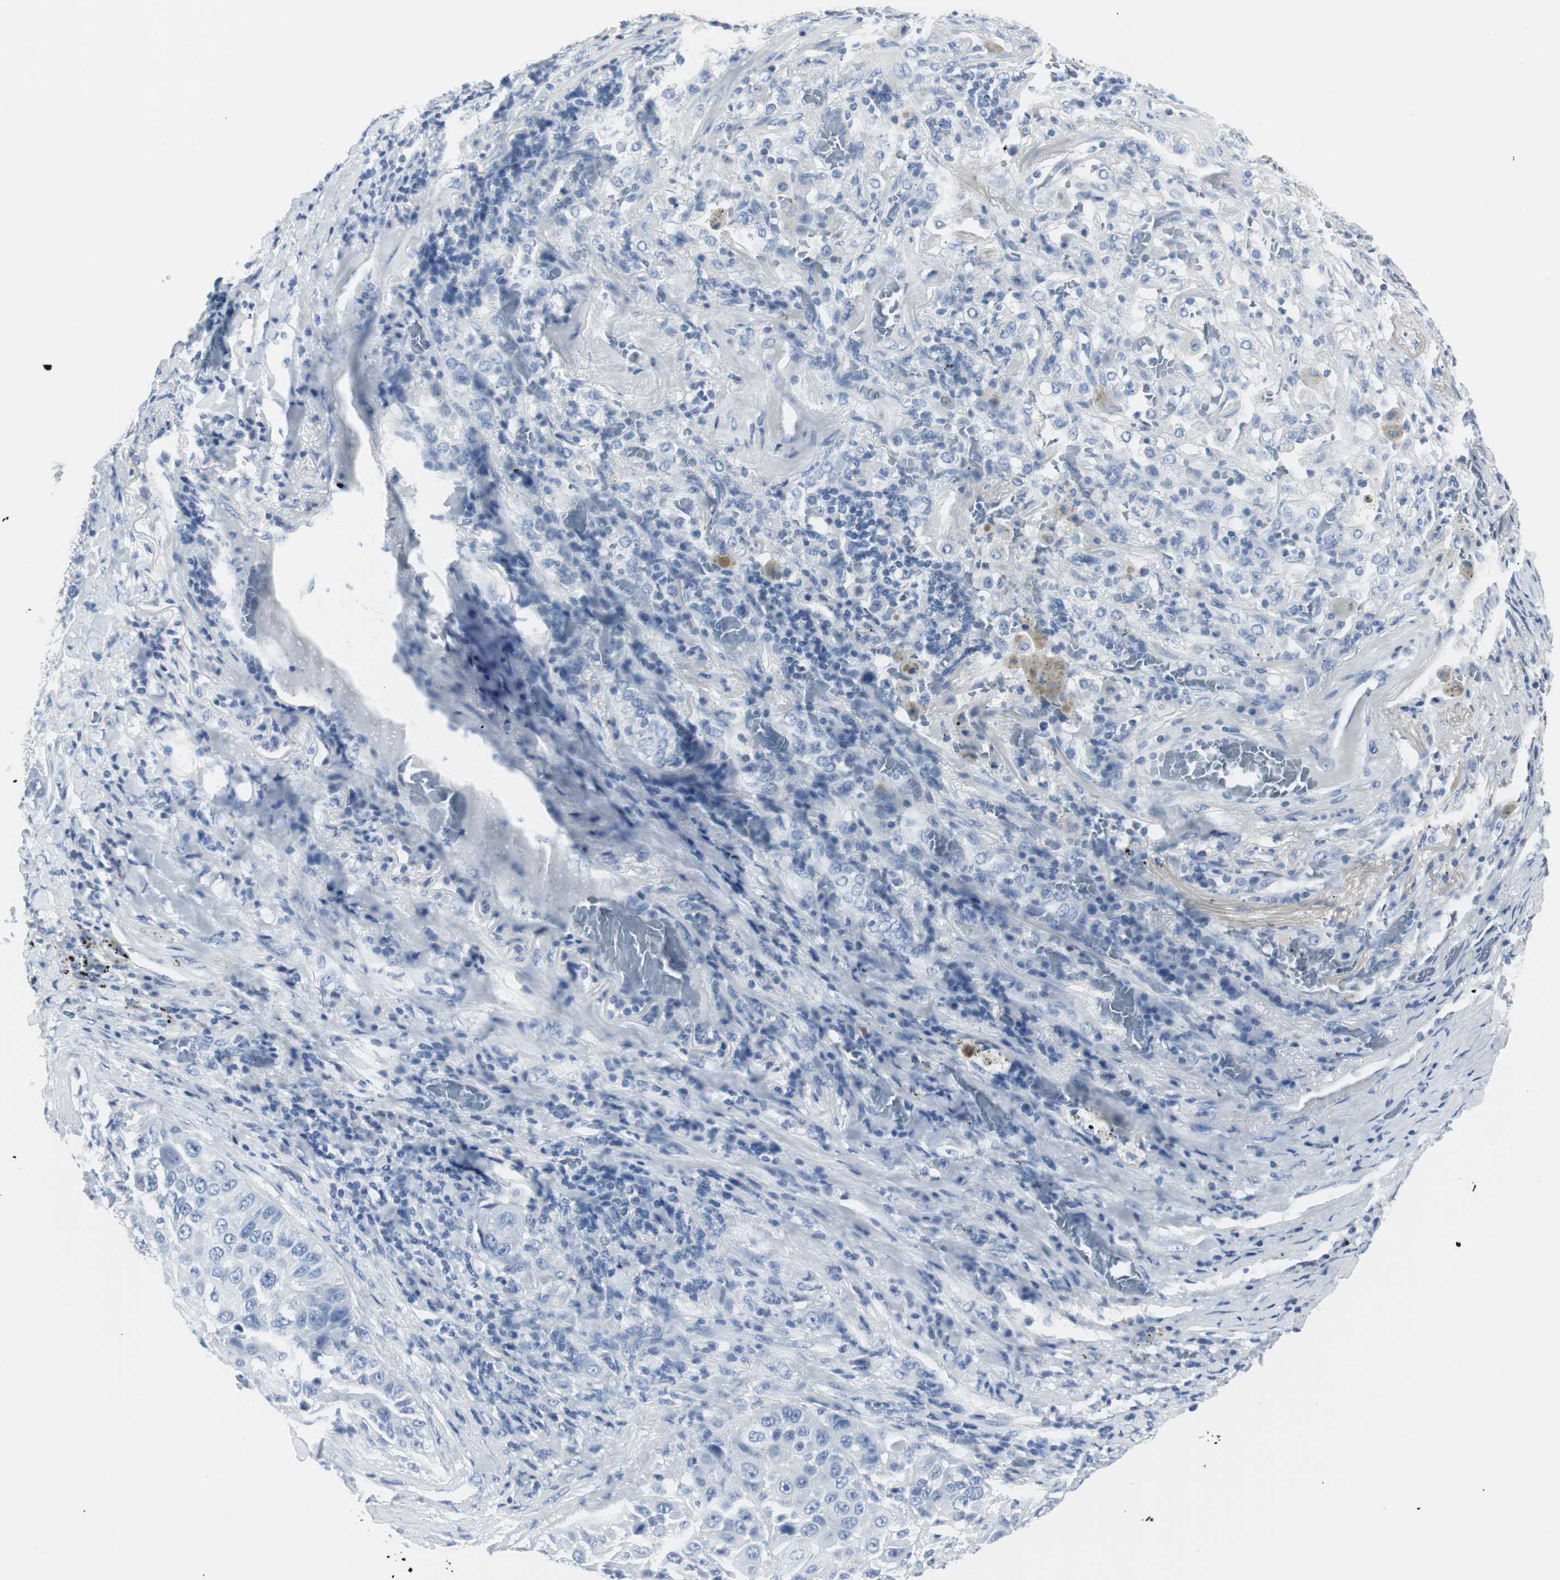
{"staining": {"intensity": "negative", "quantity": "none", "location": "none"}, "tissue": "lung cancer", "cell_type": "Tumor cells", "image_type": "cancer", "snomed": [{"axis": "morphology", "description": "Squamous cell carcinoma, NOS"}, {"axis": "topography", "description": "Lung"}], "caption": "This photomicrograph is of lung squamous cell carcinoma stained with IHC to label a protein in brown with the nuclei are counter-stained blue. There is no positivity in tumor cells.", "gene": "GAP43", "patient": {"sex": "male", "age": 57}}